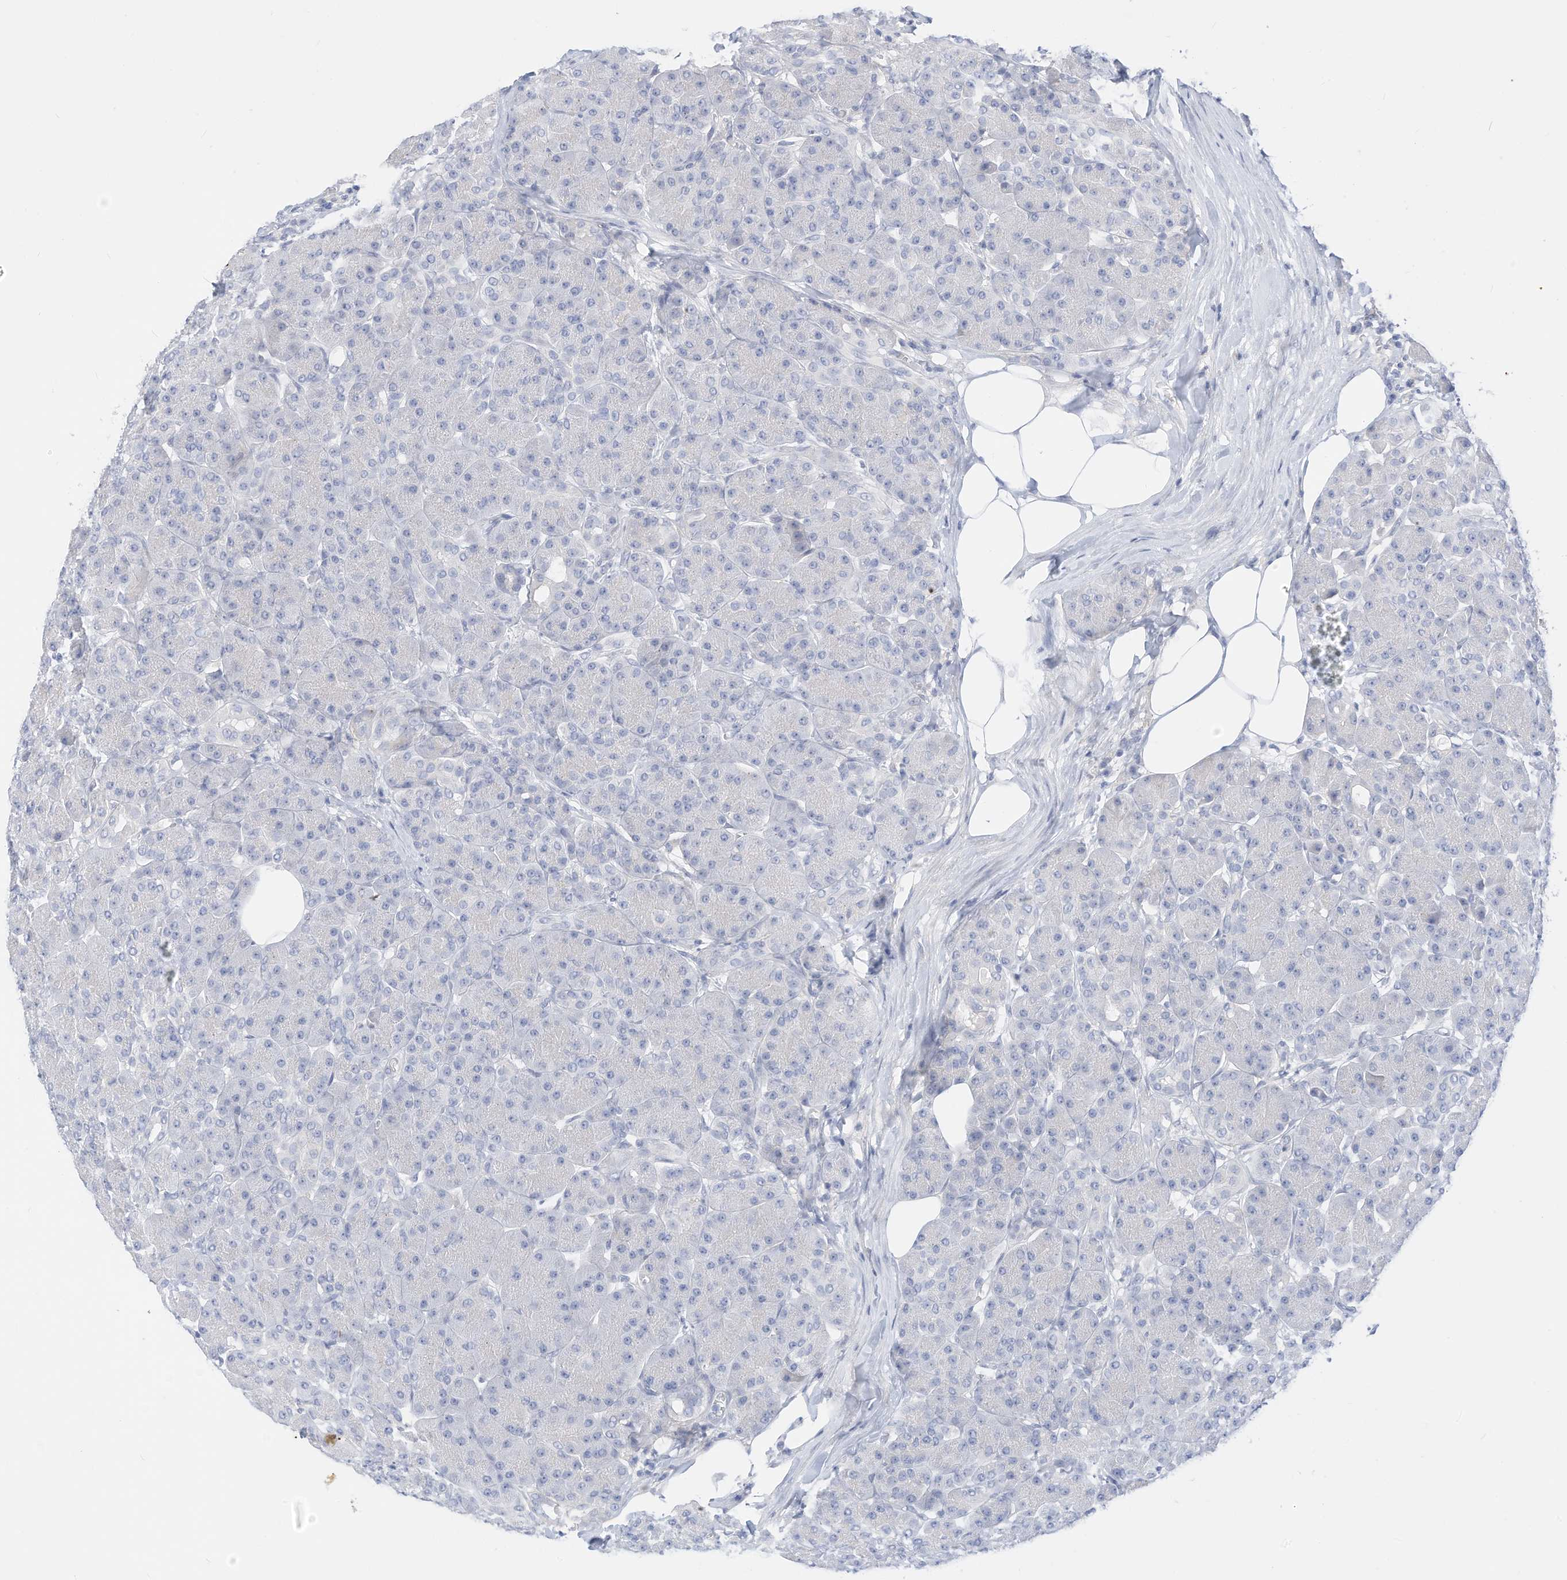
{"staining": {"intensity": "negative", "quantity": "none", "location": "none"}, "tissue": "pancreas", "cell_type": "Exocrine glandular cells", "image_type": "normal", "snomed": [{"axis": "morphology", "description": "Normal tissue, NOS"}, {"axis": "topography", "description": "Pancreas"}], "caption": "The IHC histopathology image has no significant expression in exocrine glandular cells of pancreas.", "gene": "SPOCD1", "patient": {"sex": "male", "age": 63}}